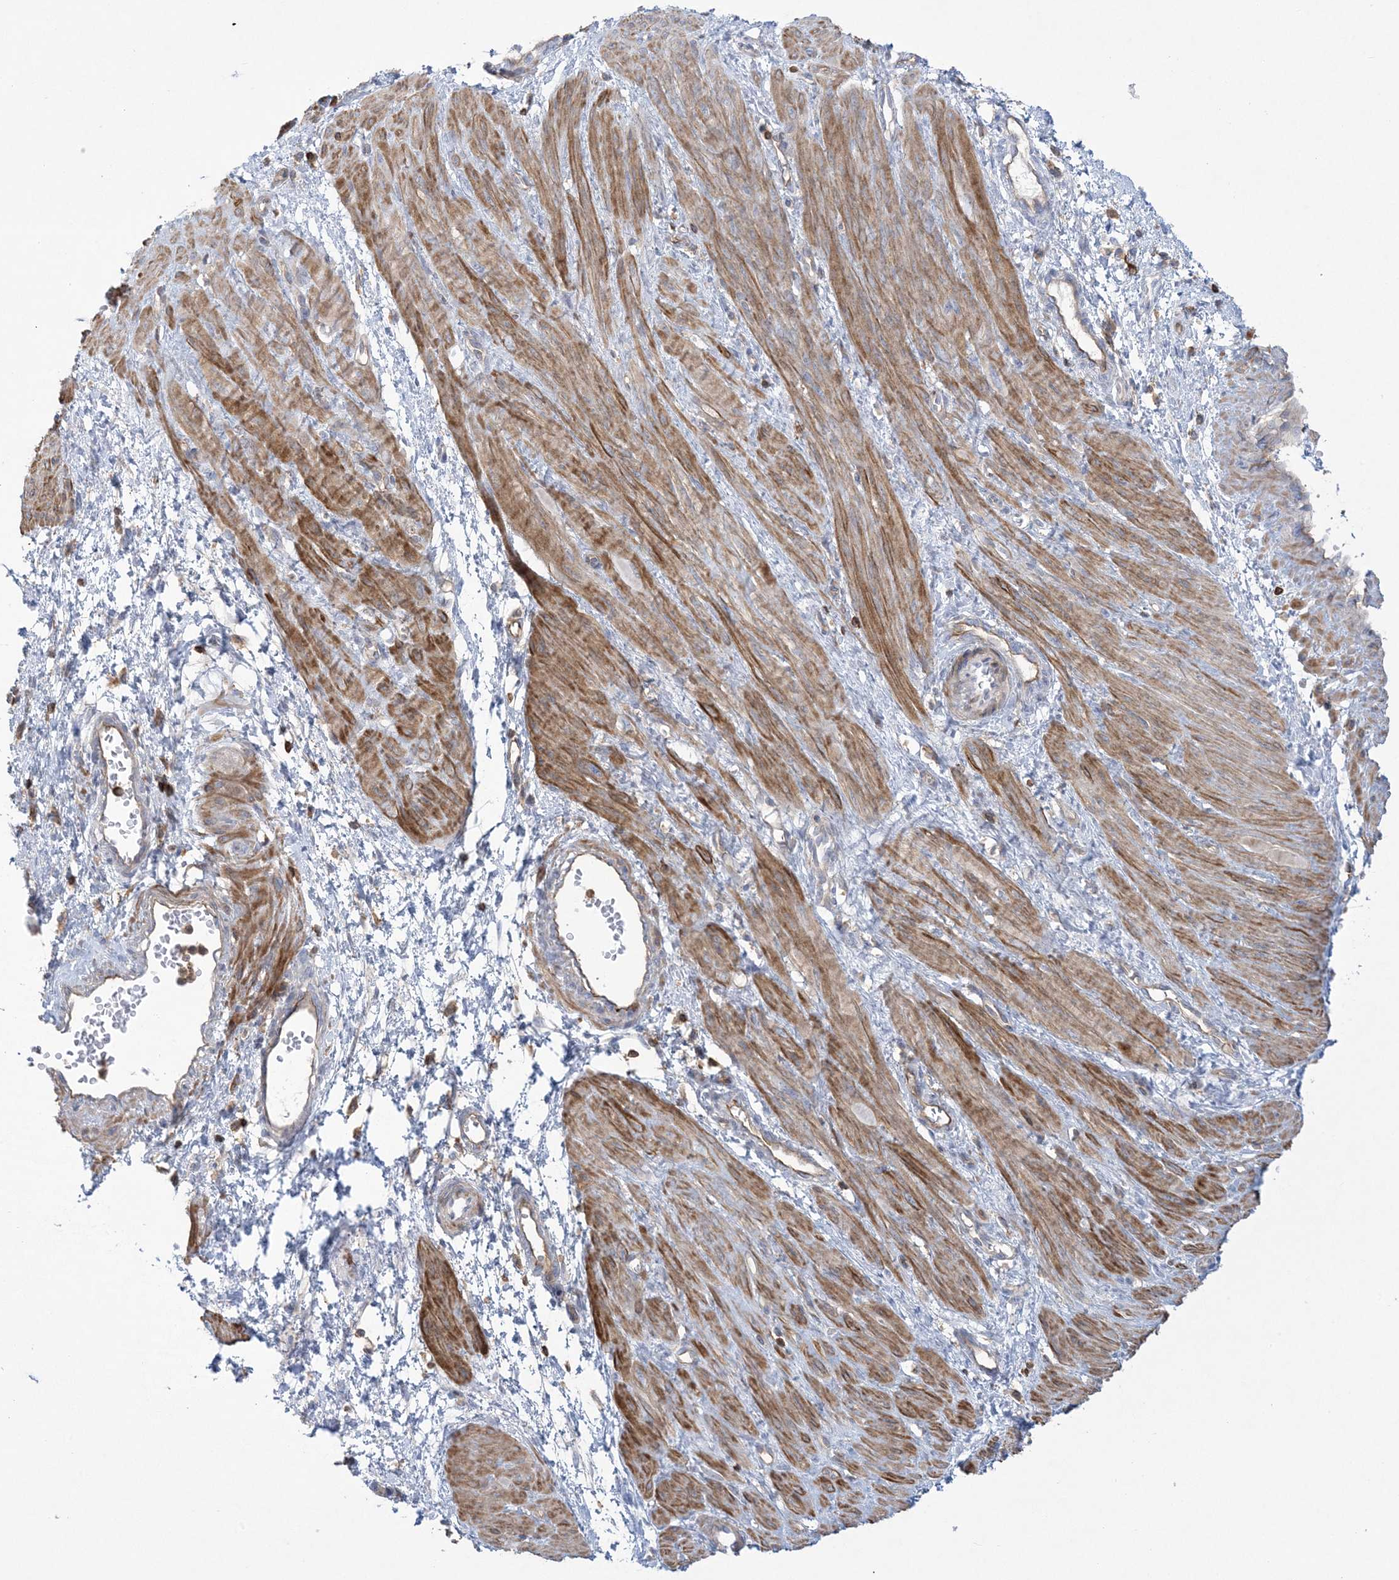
{"staining": {"intensity": "moderate", "quantity": ">75%", "location": "cytoplasmic/membranous"}, "tissue": "smooth muscle", "cell_type": "Smooth muscle cells", "image_type": "normal", "snomed": [{"axis": "morphology", "description": "Normal tissue, NOS"}, {"axis": "topography", "description": "Endometrium"}], "caption": "Smooth muscle stained with DAB IHC reveals medium levels of moderate cytoplasmic/membranous expression in approximately >75% of smooth muscle cells. Using DAB (brown) and hematoxylin (blue) stains, captured at high magnification using brightfield microscopy.", "gene": "ARHGAP30", "patient": {"sex": "female", "age": 33}}